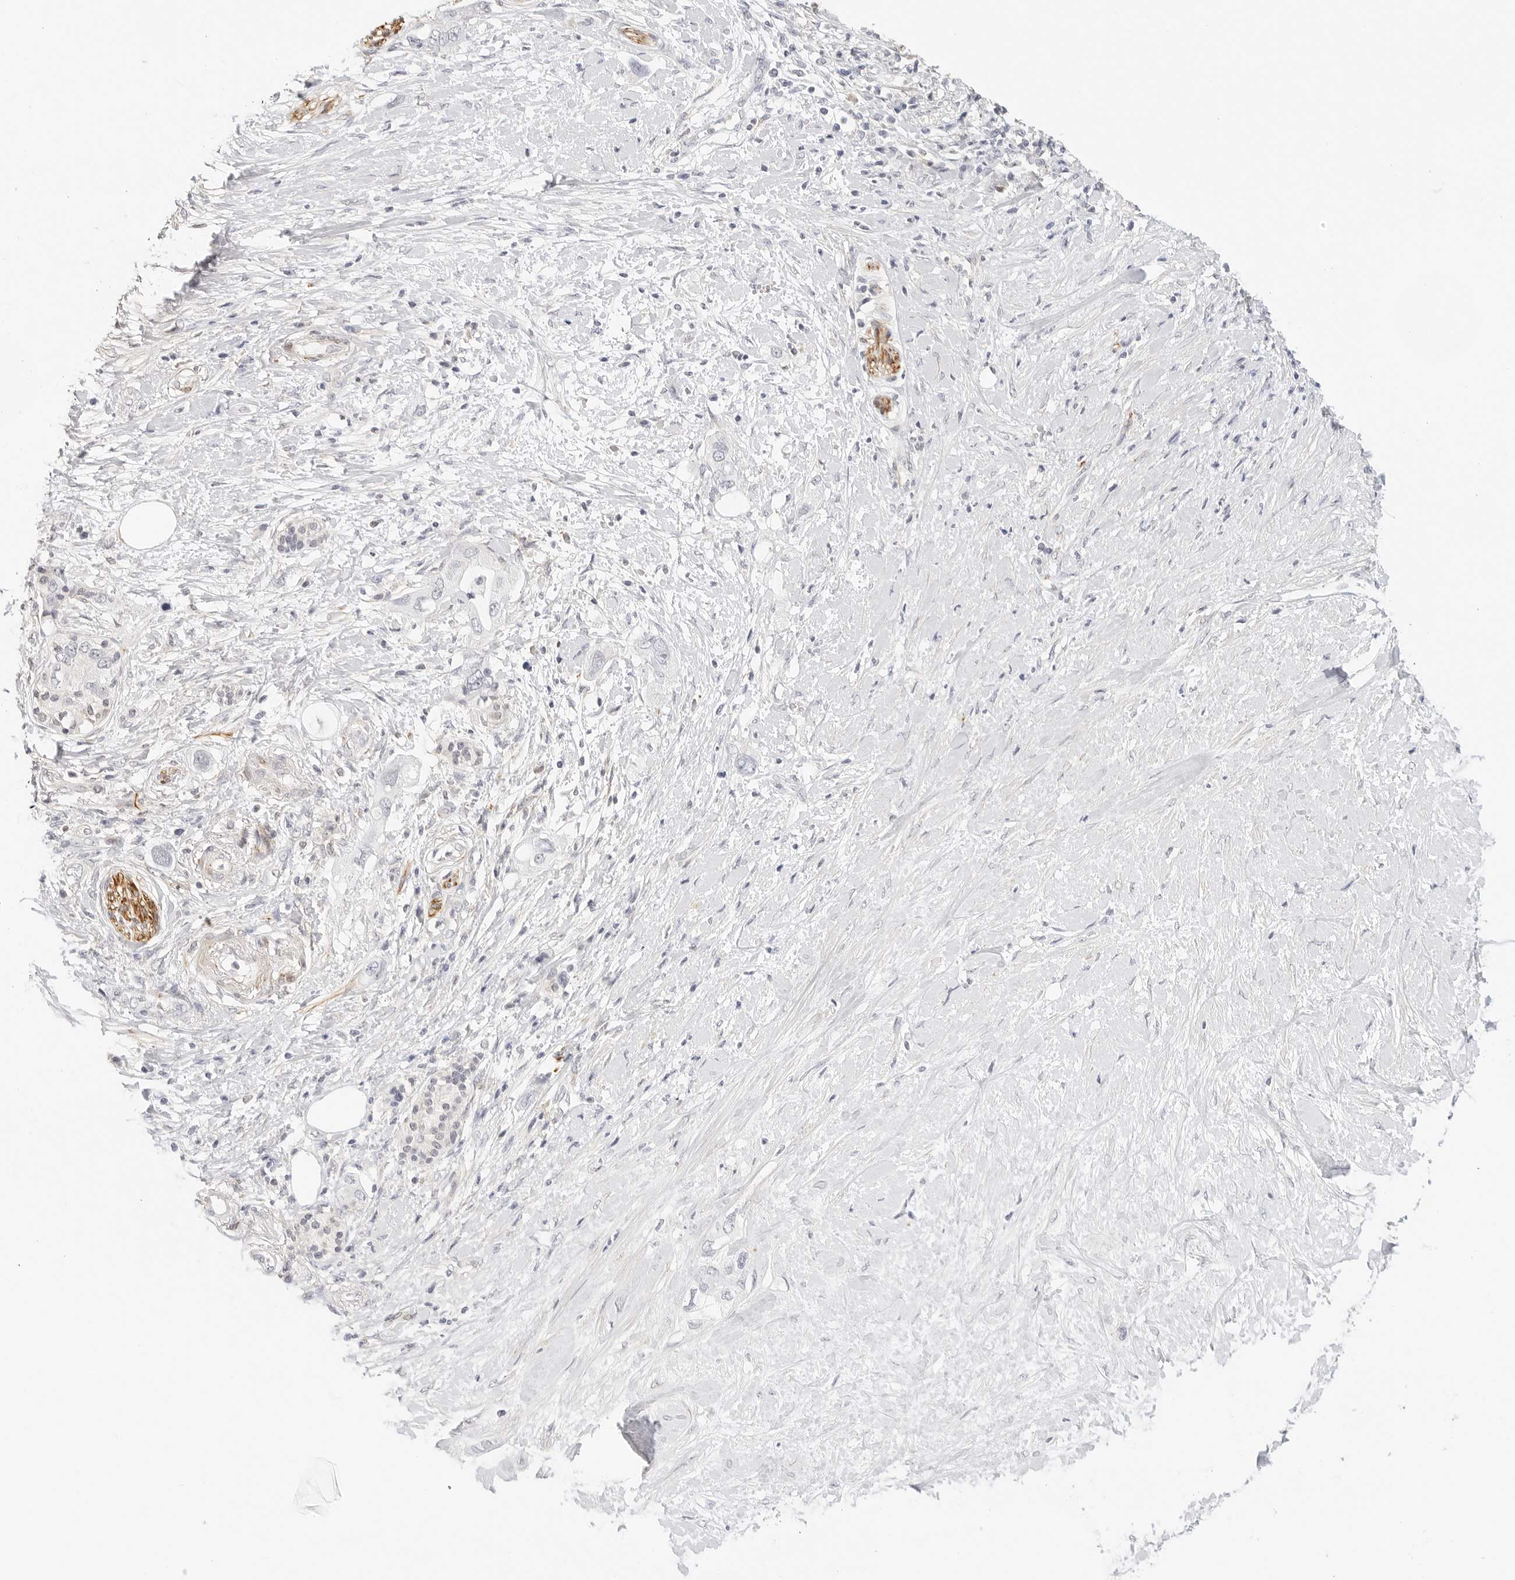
{"staining": {"intensity": "negative", "quantity": "none", "location": "none"}, "tissue": "pancreatic cancer", "cell_type": "Tumor cells", "image_type": "cancer", "snomed": [{"axis": "morphology", "description": "Adenocarcinoma, NOS"}, {"axis": "topography", "description": "Pancreas"}], "caption": "Protein analysis of pancreatic adenocarcinoma shows no significant staining in tumor cells.", "gene": "PCDH19", "patient": {"sex": "female", "age": 56}}